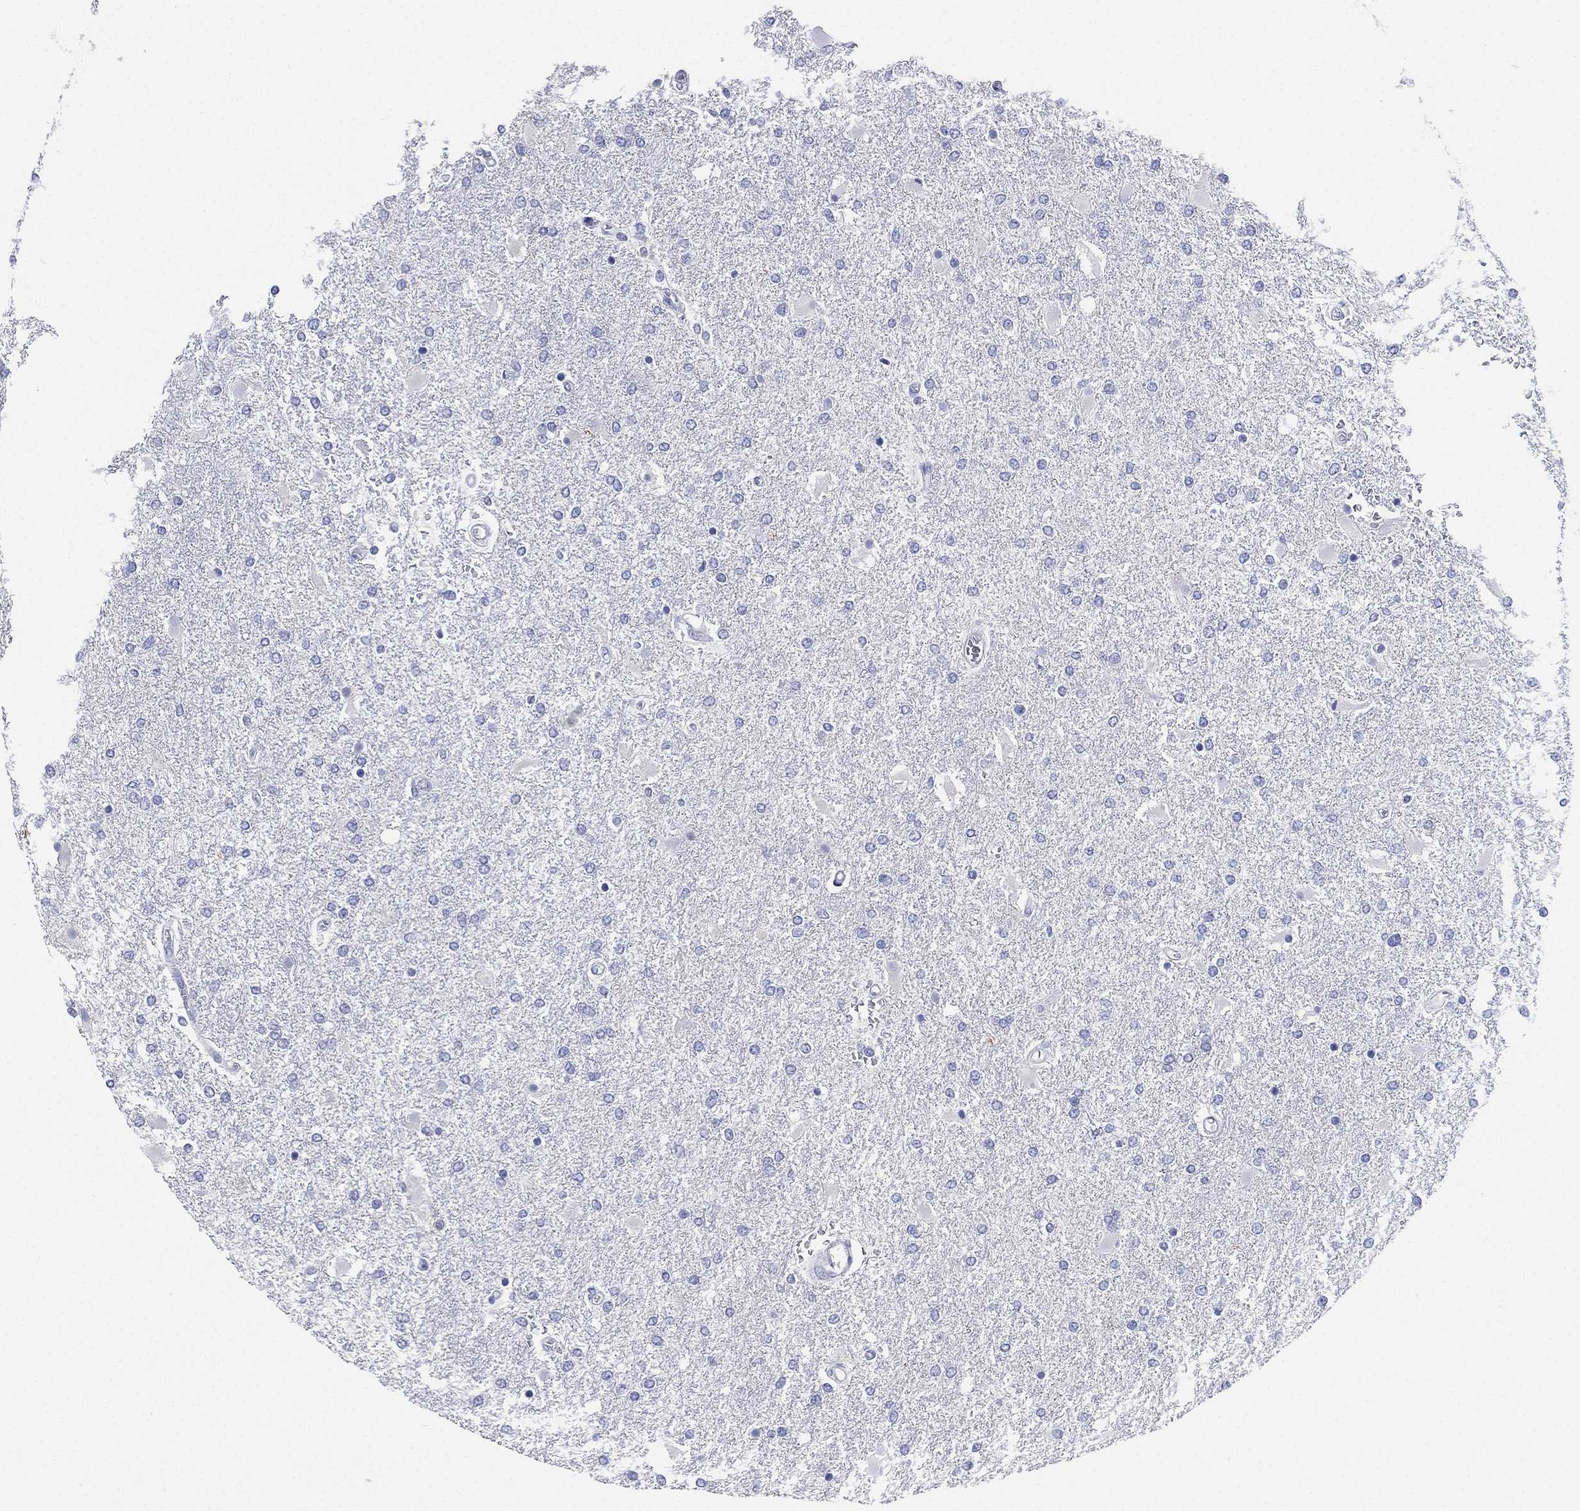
{"staining": {"intensity": "negative", "quantity": "none", "location": "none"}, "tissue": "glioma", "cell_type": "Tumor cells", "image_type": "cancer", "snomed": [{"axis": "morphology", "description": "Glioma, malignant, High grade"}, {"axis": "topography", "description": "Cerebral cortex"}], "caption": "Immunohistochemistry (IHC) micrograph of human glioma stained for a protein (brown), which displays no expression in tumor cells.", "gene": "IYD", "patient": {"sex": "male", "age": 79}}